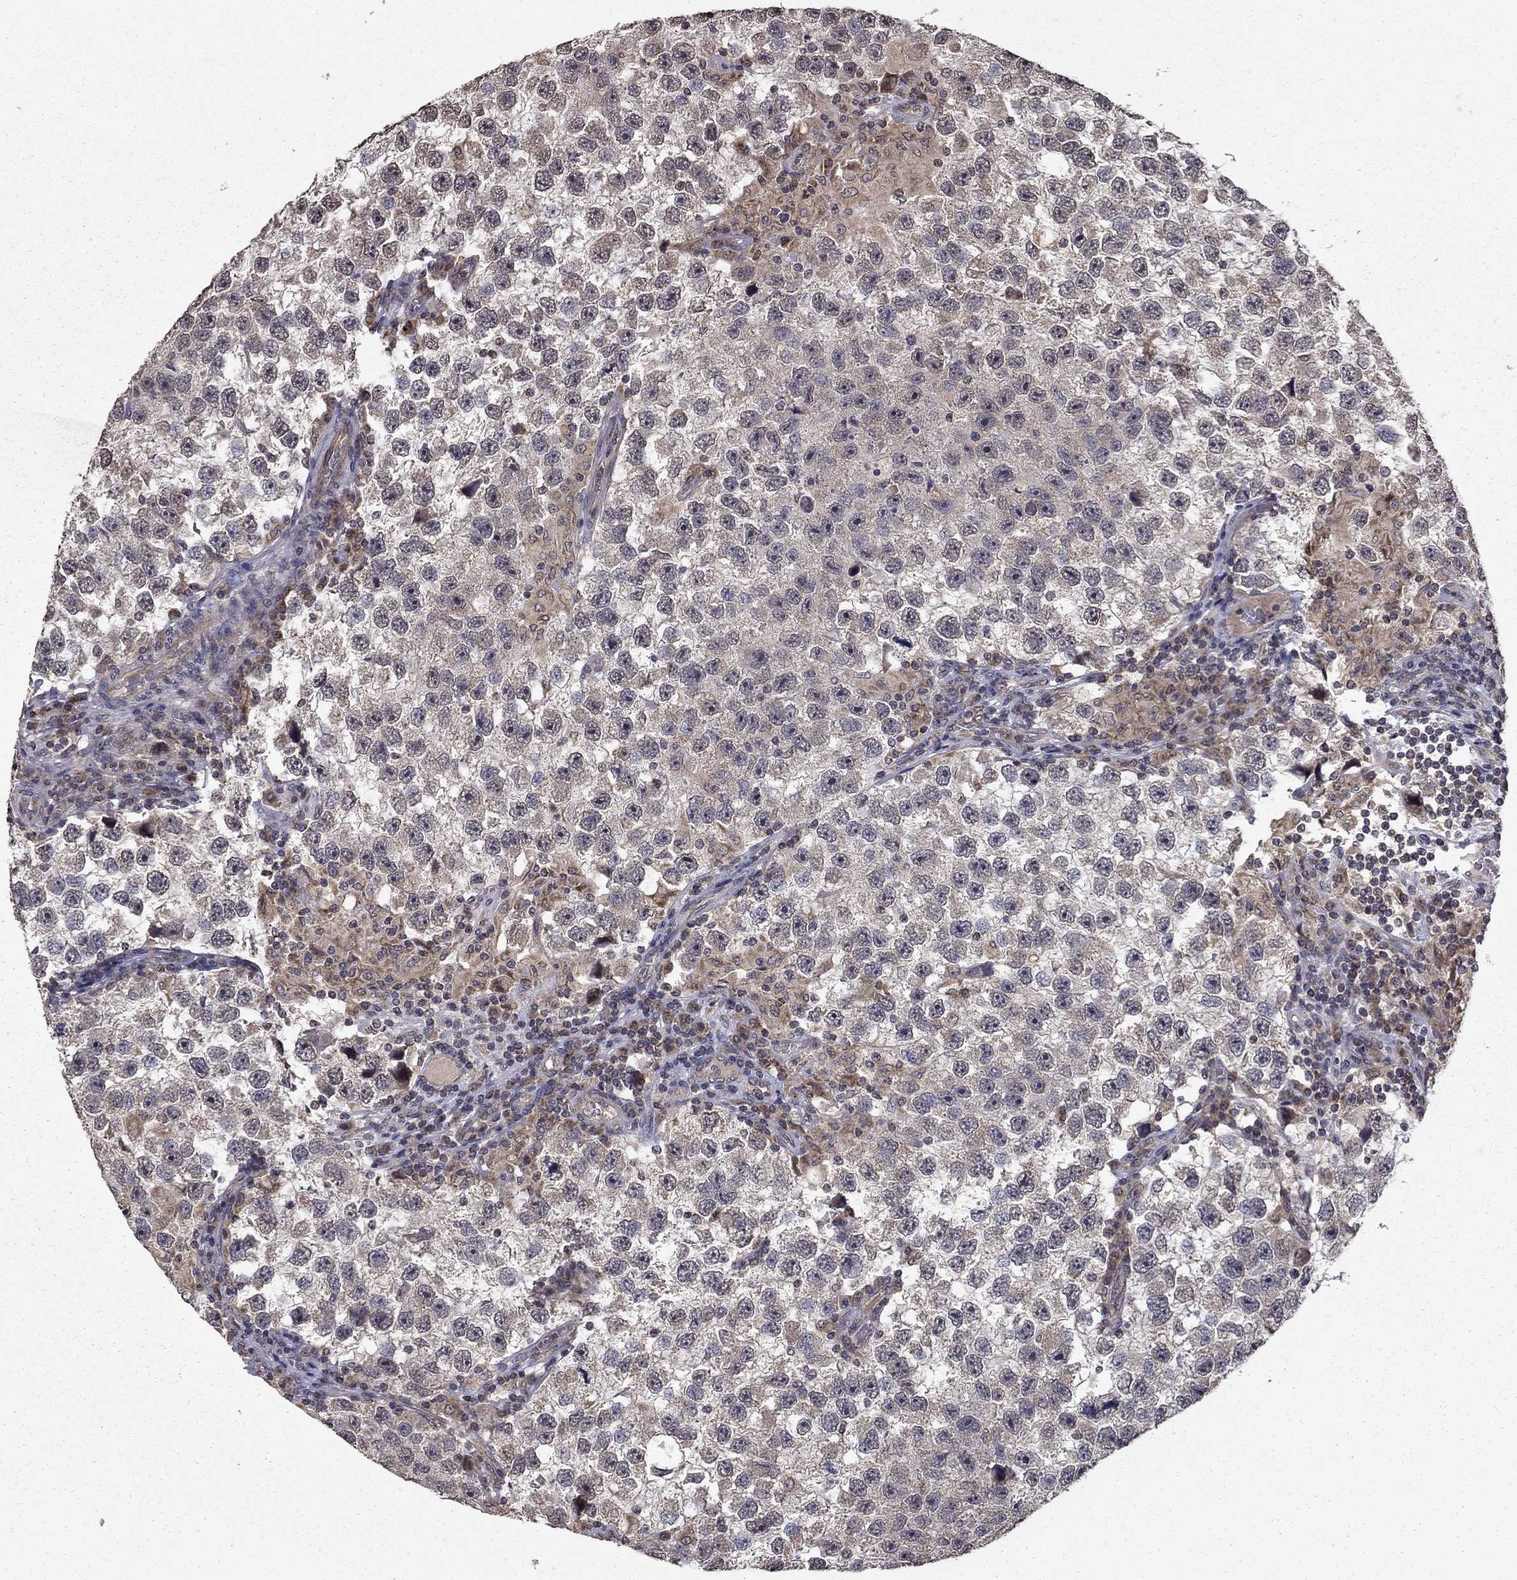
{"staining": {"intensity": "negative", "quantity": "none", "location": "none"}, "tissue": "testis cancer", "cell_type": "Tumor cells", "image_type": "cancer", "snomed": [{"axis": "morphology", "description": "Seminoma, NOS"}, {"axis": "topography", "description": "Testis"}], "caption": "High magnification brightfield microscopy of testis seminoma stained with DAB (brown) and counterstained with hematoxylin (blue): tumor cells show no significant expression. Brightfield microscopy of IHC stained with DAB (brown) and hematoxylin (blue), captured at high magnification.", "gene": "SLC2A13", "patient": {"sex": "male", "age": 26}}